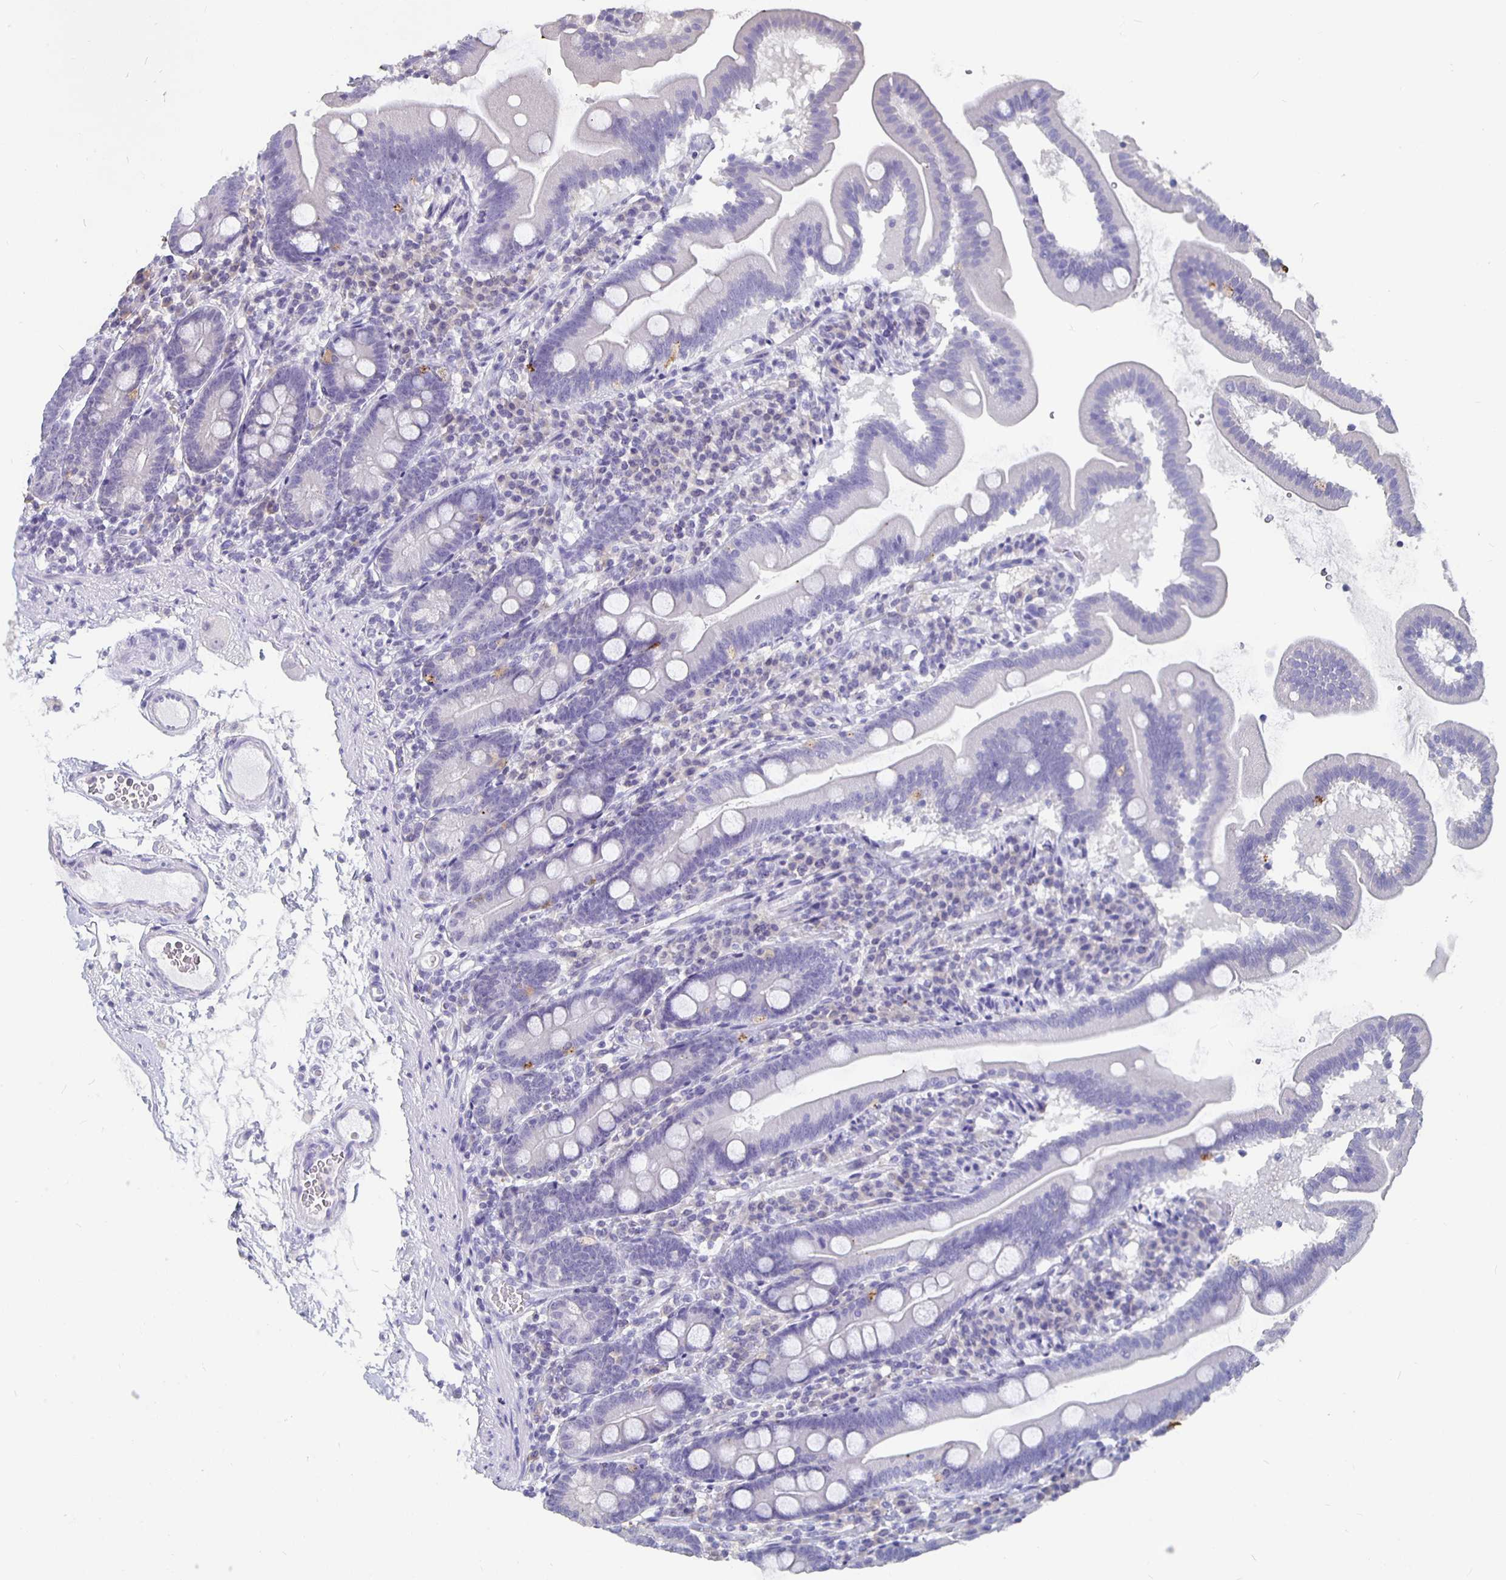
{"staining": {"intensity": "negative", "quantity": "none", "location": "none"}, "tissue": "duodenum", "cell_type": "Glandular cells", "image_type": "normal", "snomed": [{"axis": "morphology", "description": "Normal tissue, NOS"}, {"axis": "topography", "description": "Duodenum"}], "caption": "Histopathology image shows no significant protein expression in glandular cells of benign duodenum.", "gene": "GPX4", "patient": {"sex": "female", "age": 67}}